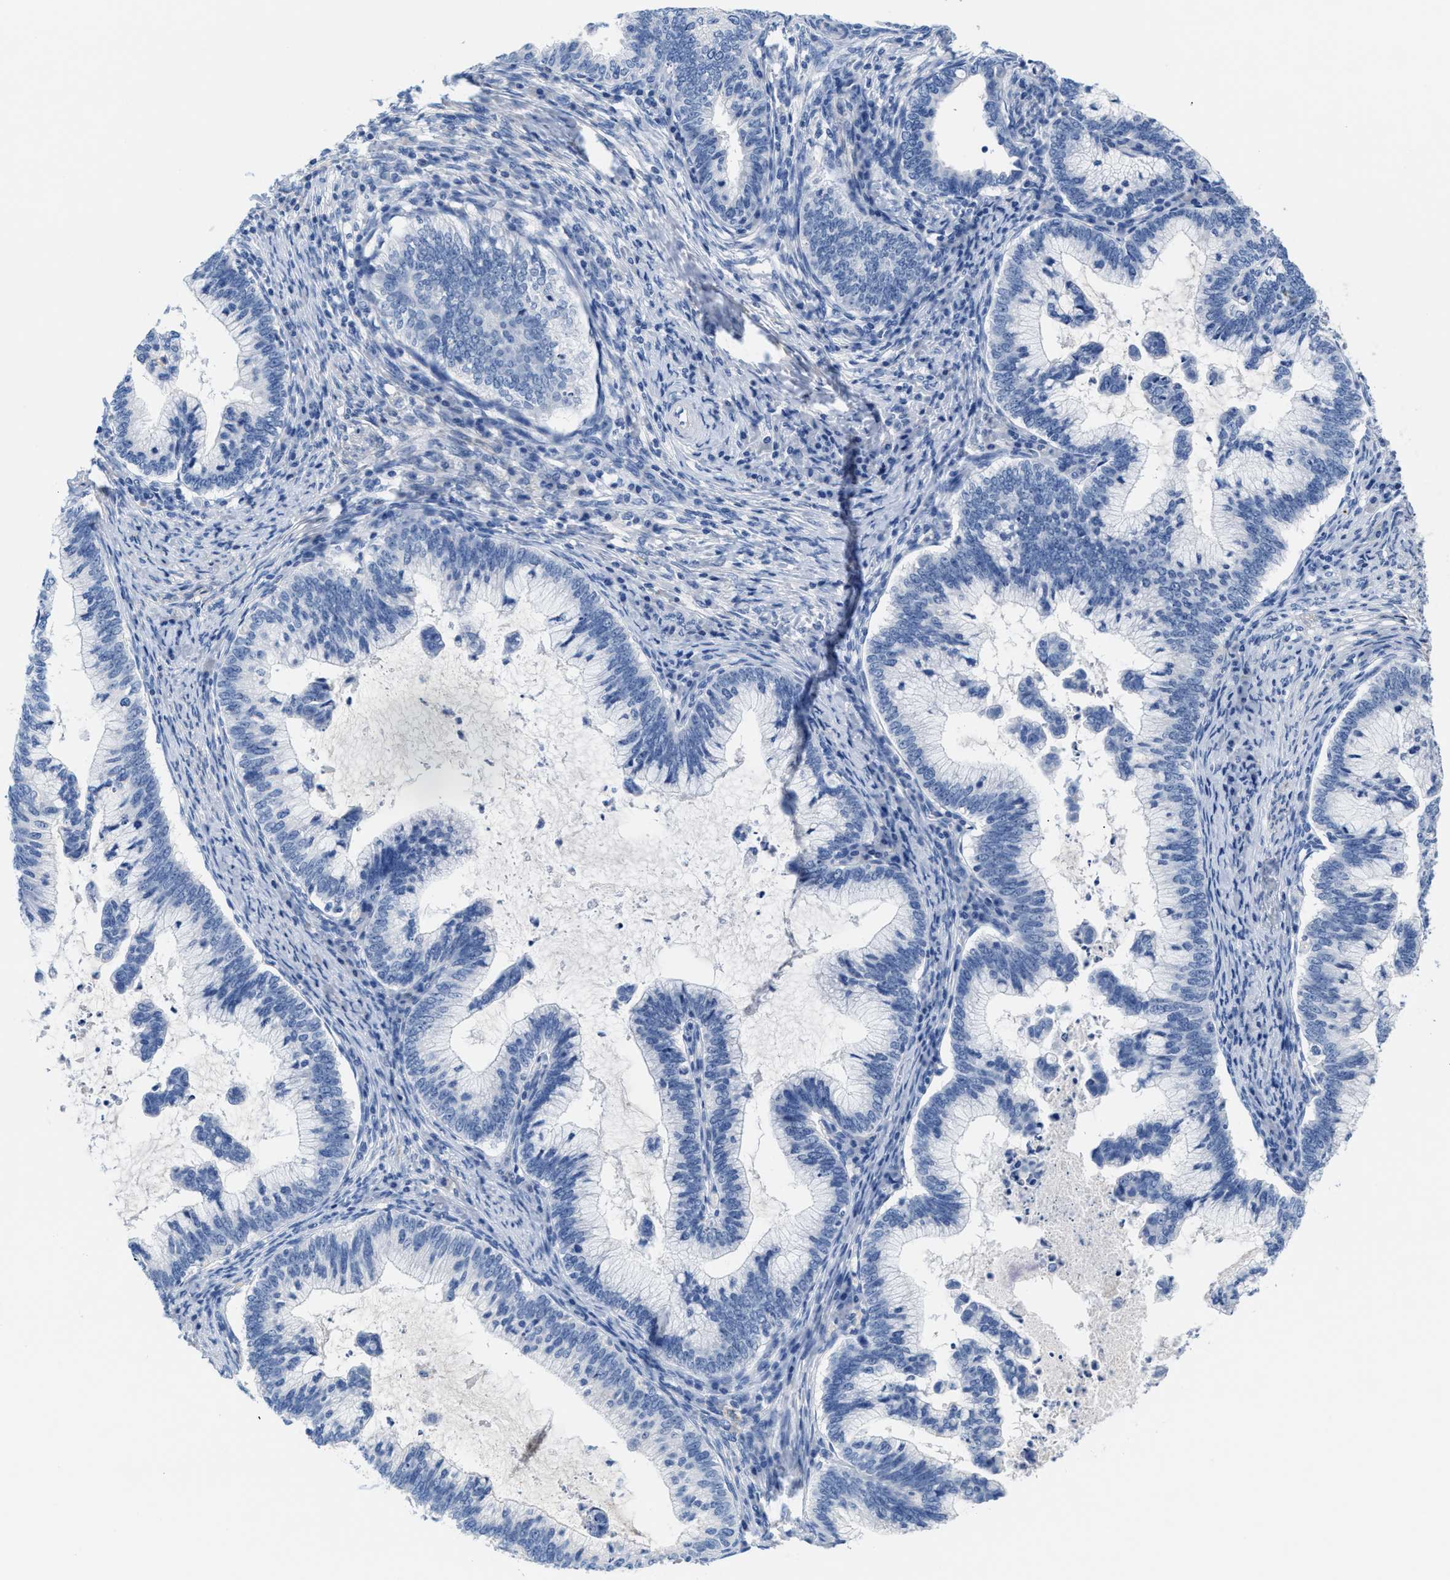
{"staining": {"intensity": "negative", "quantity": "none", "location": "none"}, "tissue": "cervical cancer", "cell_type": "Tumor cells", "image_type": "cancer", "snomed": [{"axis": "morphology", "description": "Adenocarcinoma, NOS"}, {"axis": "topography", "description": "Cervix"}], "caption": "An image of cervical cancer (adenocarcinoma) stained for a protein reveals no brown staining in tumor cells.", "gene": "SLFN13", "patient": {"sex": "female", "age": 36}}